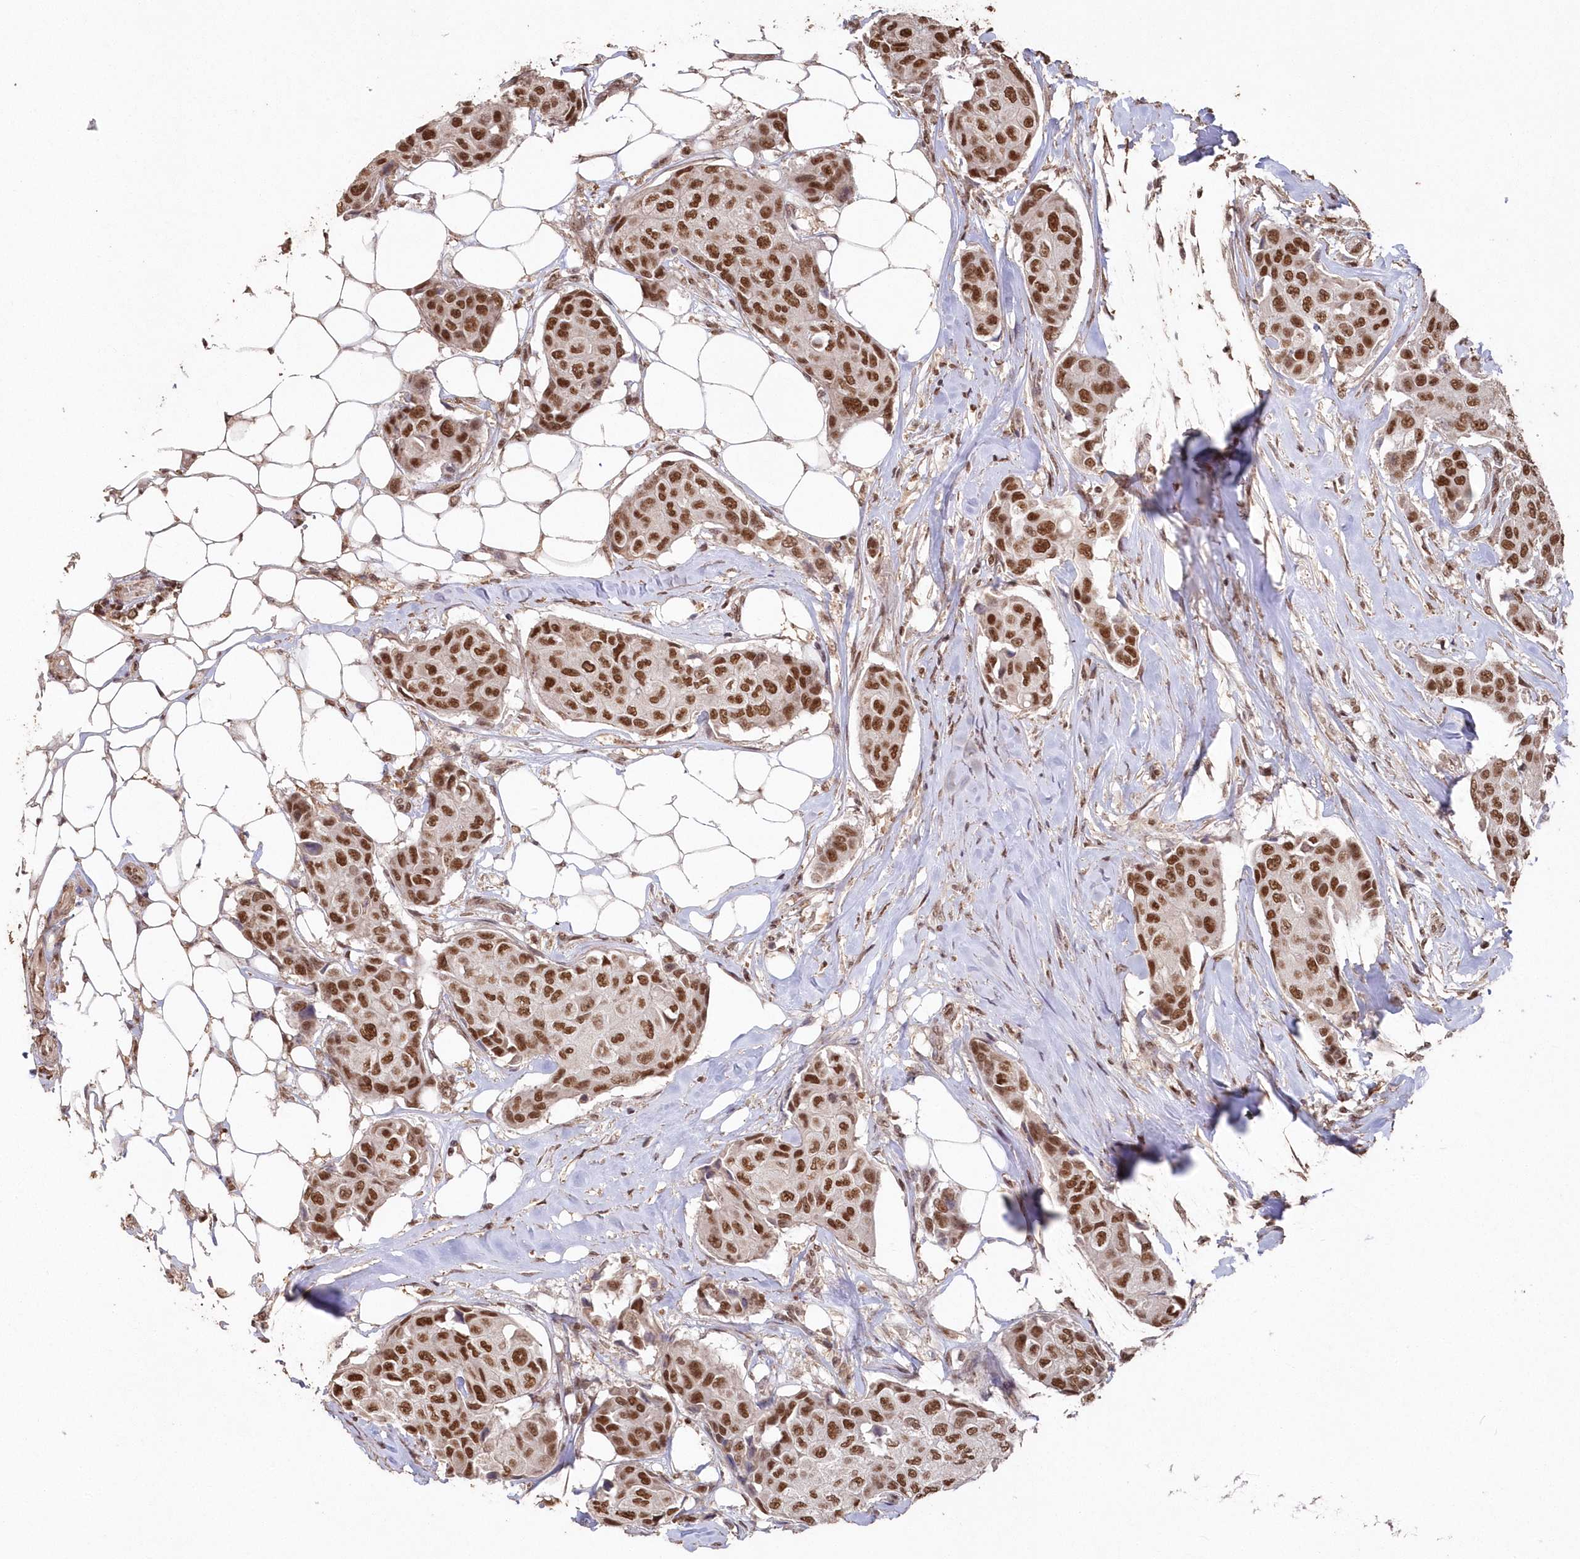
{"staining": {"intensity": "strong", "quantity": ">75%", "location": "nuclear"}, "tissue": "breast cancer", "cell_type": "Tumor cells", "image_type": "cancer", "snomed": [{"axis": "morphology", "description": "Duct carcinoma"}, {"axis": "topography", "description": "Breast"}], "caption": "Tumor cells show high levels of strong nuclear positivity in approximately >75% of cells in breast invasive ductal carcinoma.", "gene": "PDS5A", "patient": {"sex": "female", "age": 80}}